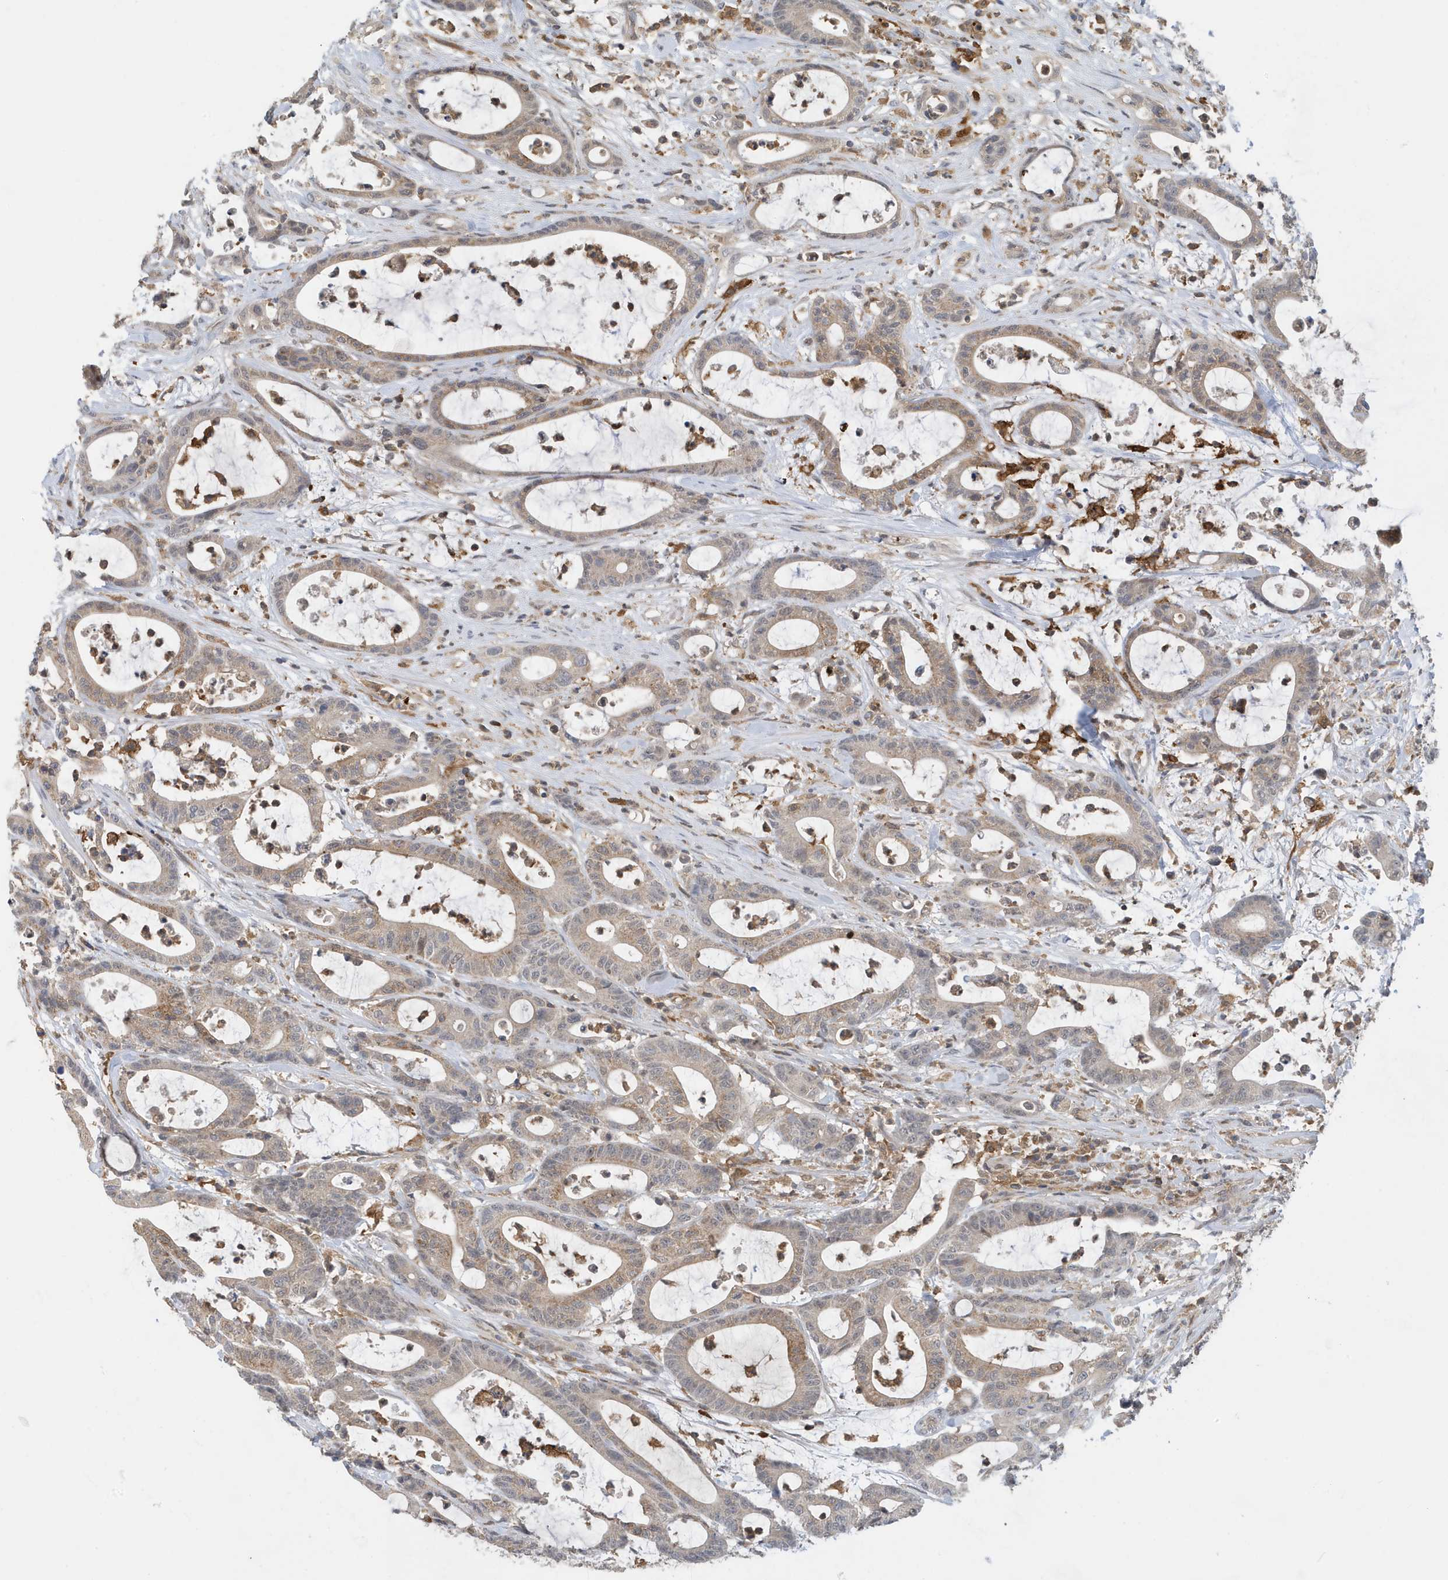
{"staining": {"intensity": "weak", "quantity": "25%-75%", "location": "cytoplasmic/membranous"}, "tissue": "colorectal cancer", "cell_type": "Tumor cells", "image_type": "cancer", "snomed": [{"axis": "morphology", "description": "Adenocarcinoma, NOS"}, {"axis": "topography", "description": "Colon"}], "caption": "Human colorectal cancer (adenocarcinoma) stained with a protein marker exhibits weak staining in tumor cells.", "gene": "NSUN3", "patient": {"sex": "female", "age": 84}}